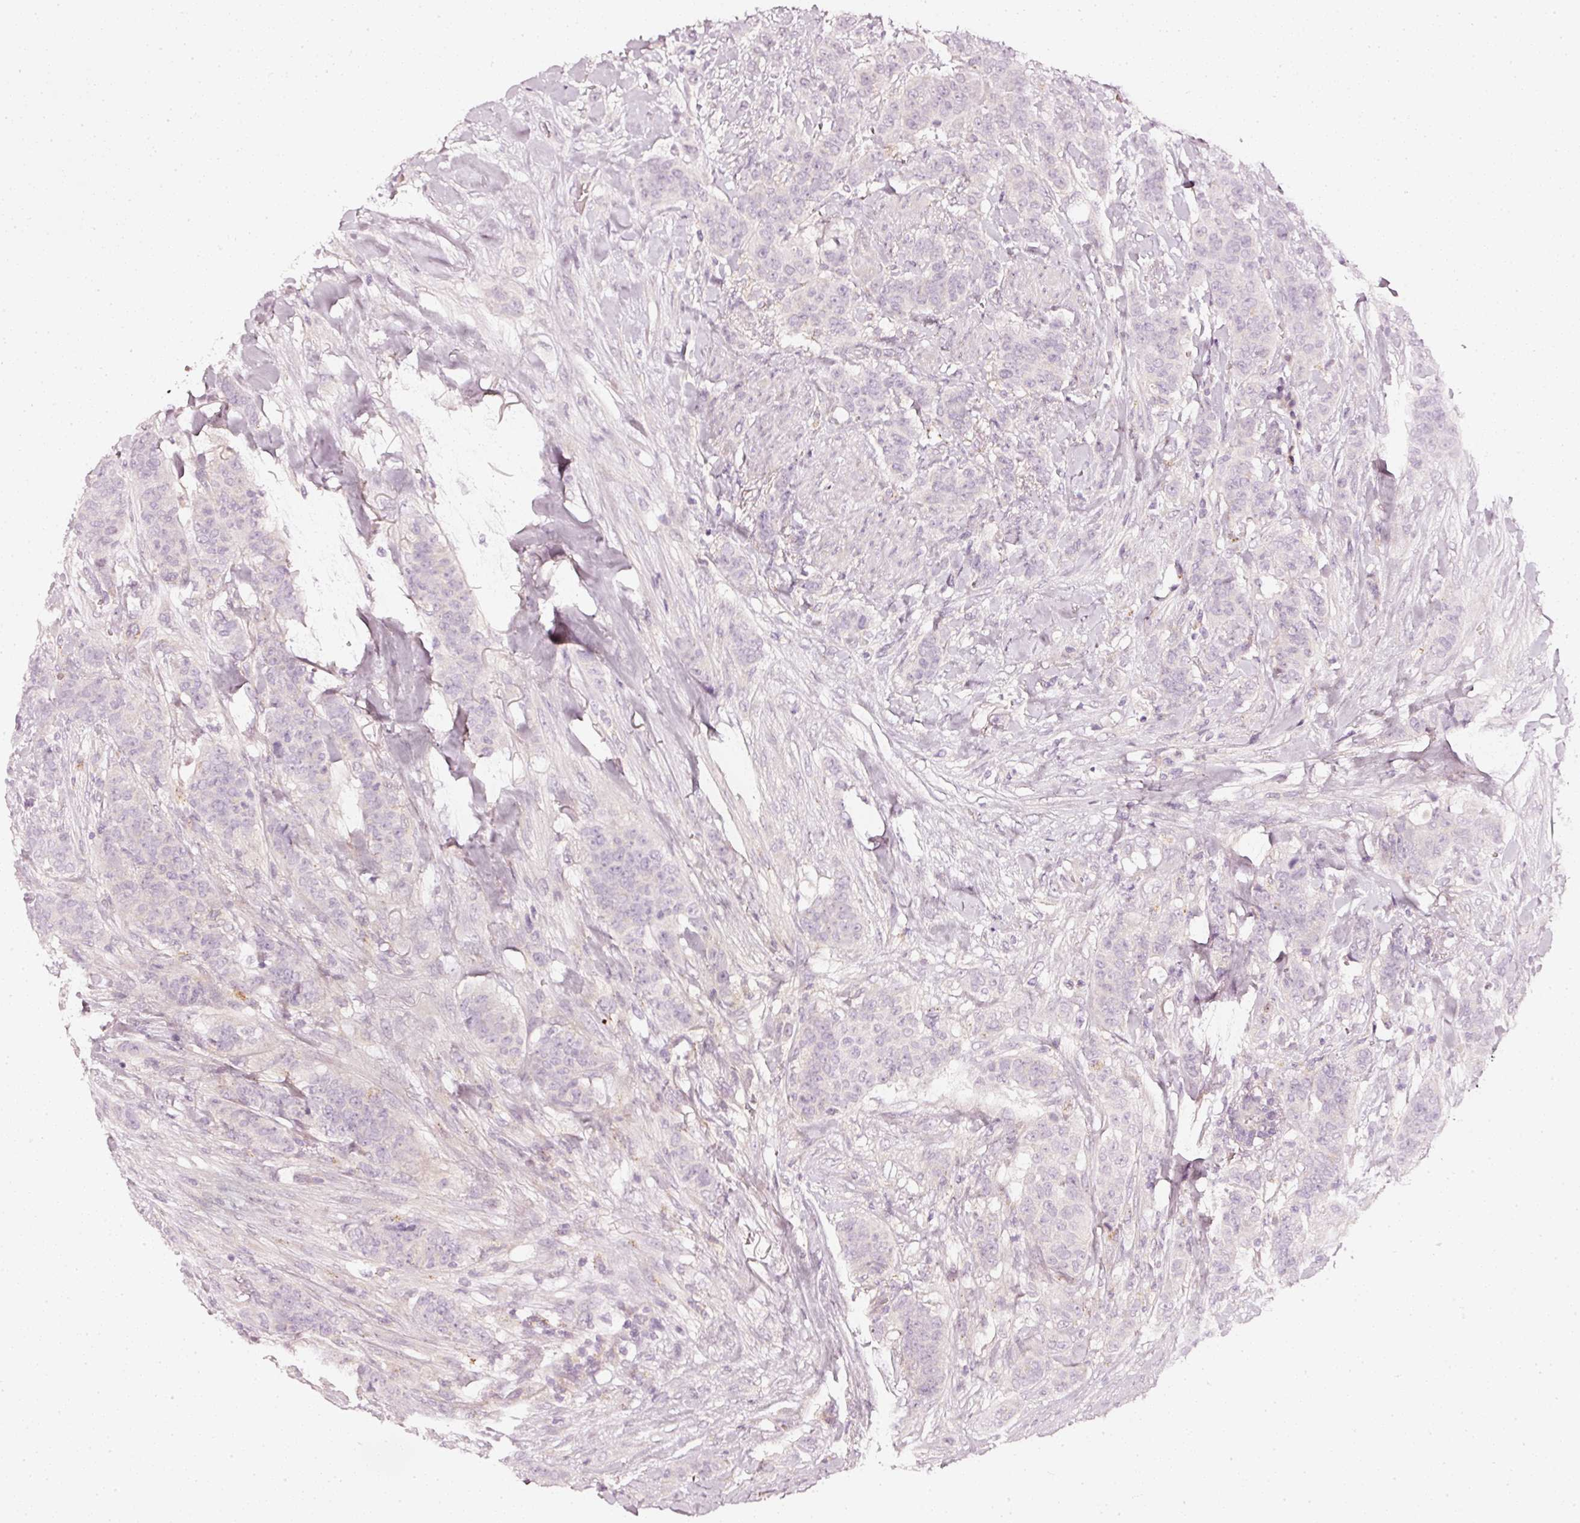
{"staining": {"intensity": "negative", "quantity": "none", "location": "none"}, "tissue": "breast cancer", "cell_type": "Tumor cells", "image_type": "cancer", "snomed": [{"axis": "morphology", "description": "Duct carcinoma"}, {"axis": "topography", "description": "Breast"}], "caption": "Immunohistochemical staining of human intraductal carcinoma (breast) demonstrates no significant positivity in tumor cells.", "gene": "CNP", "patient": {"sex": "female", "age": 40}}